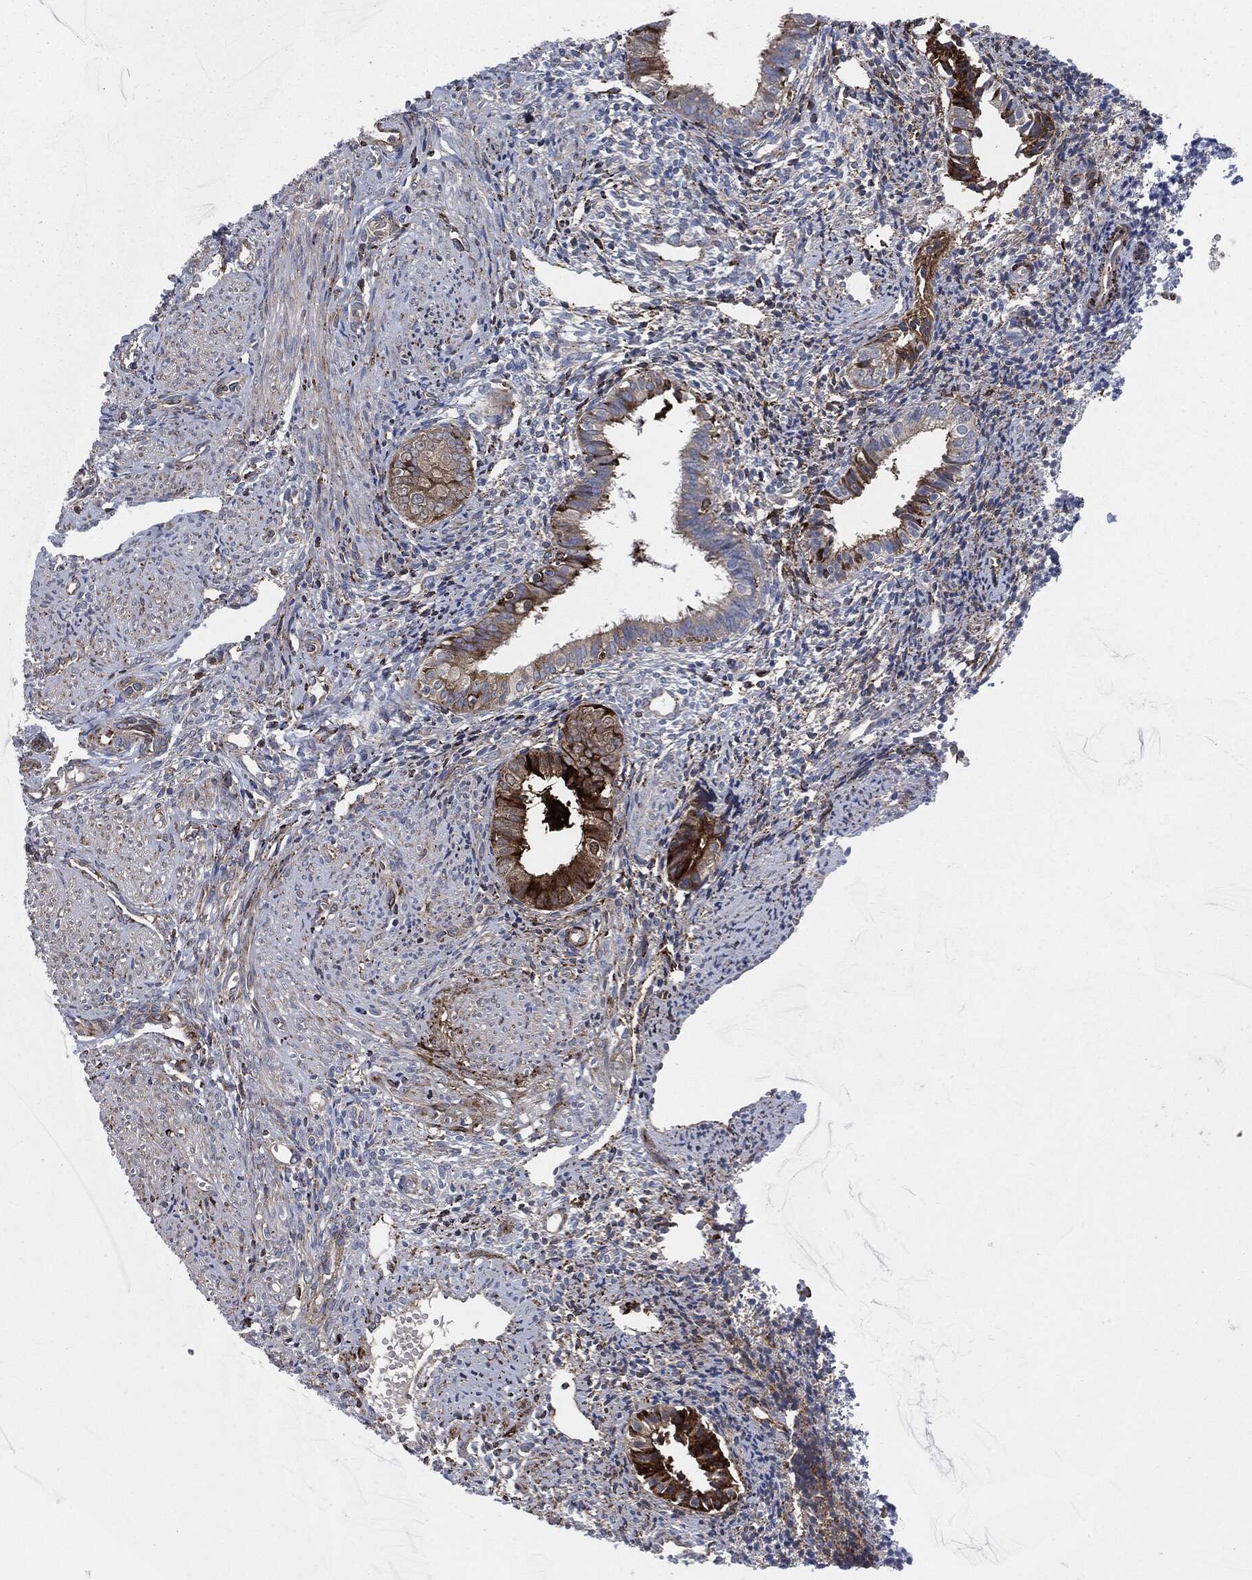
{"staining": {"intensity": "moderate", "quantity": "25%-75%", "location": "cytoplasmic/membranous"}, "tissue": "endometrium", "cell_type": "Cells in endometrial stroma", "image_type": "normal", "snomed": [{"axis": "morphology", "description": "Normal tissue, NOS"}, {"axis": "topography", "description": "Endometrium"}], "caption": "Endometrium stained with DAB (3,3'-diaminobenzidine) immunohistochemistry (IHC) exhibits medium levels of moderate cytoplasmic/membranous staining in approximately 25%-75% of cells in endometrial stroma. (IHC, brightfield microscopy, high magnification).", "gene": "CALR", "patient": {"sex": "female", "age": 47}}